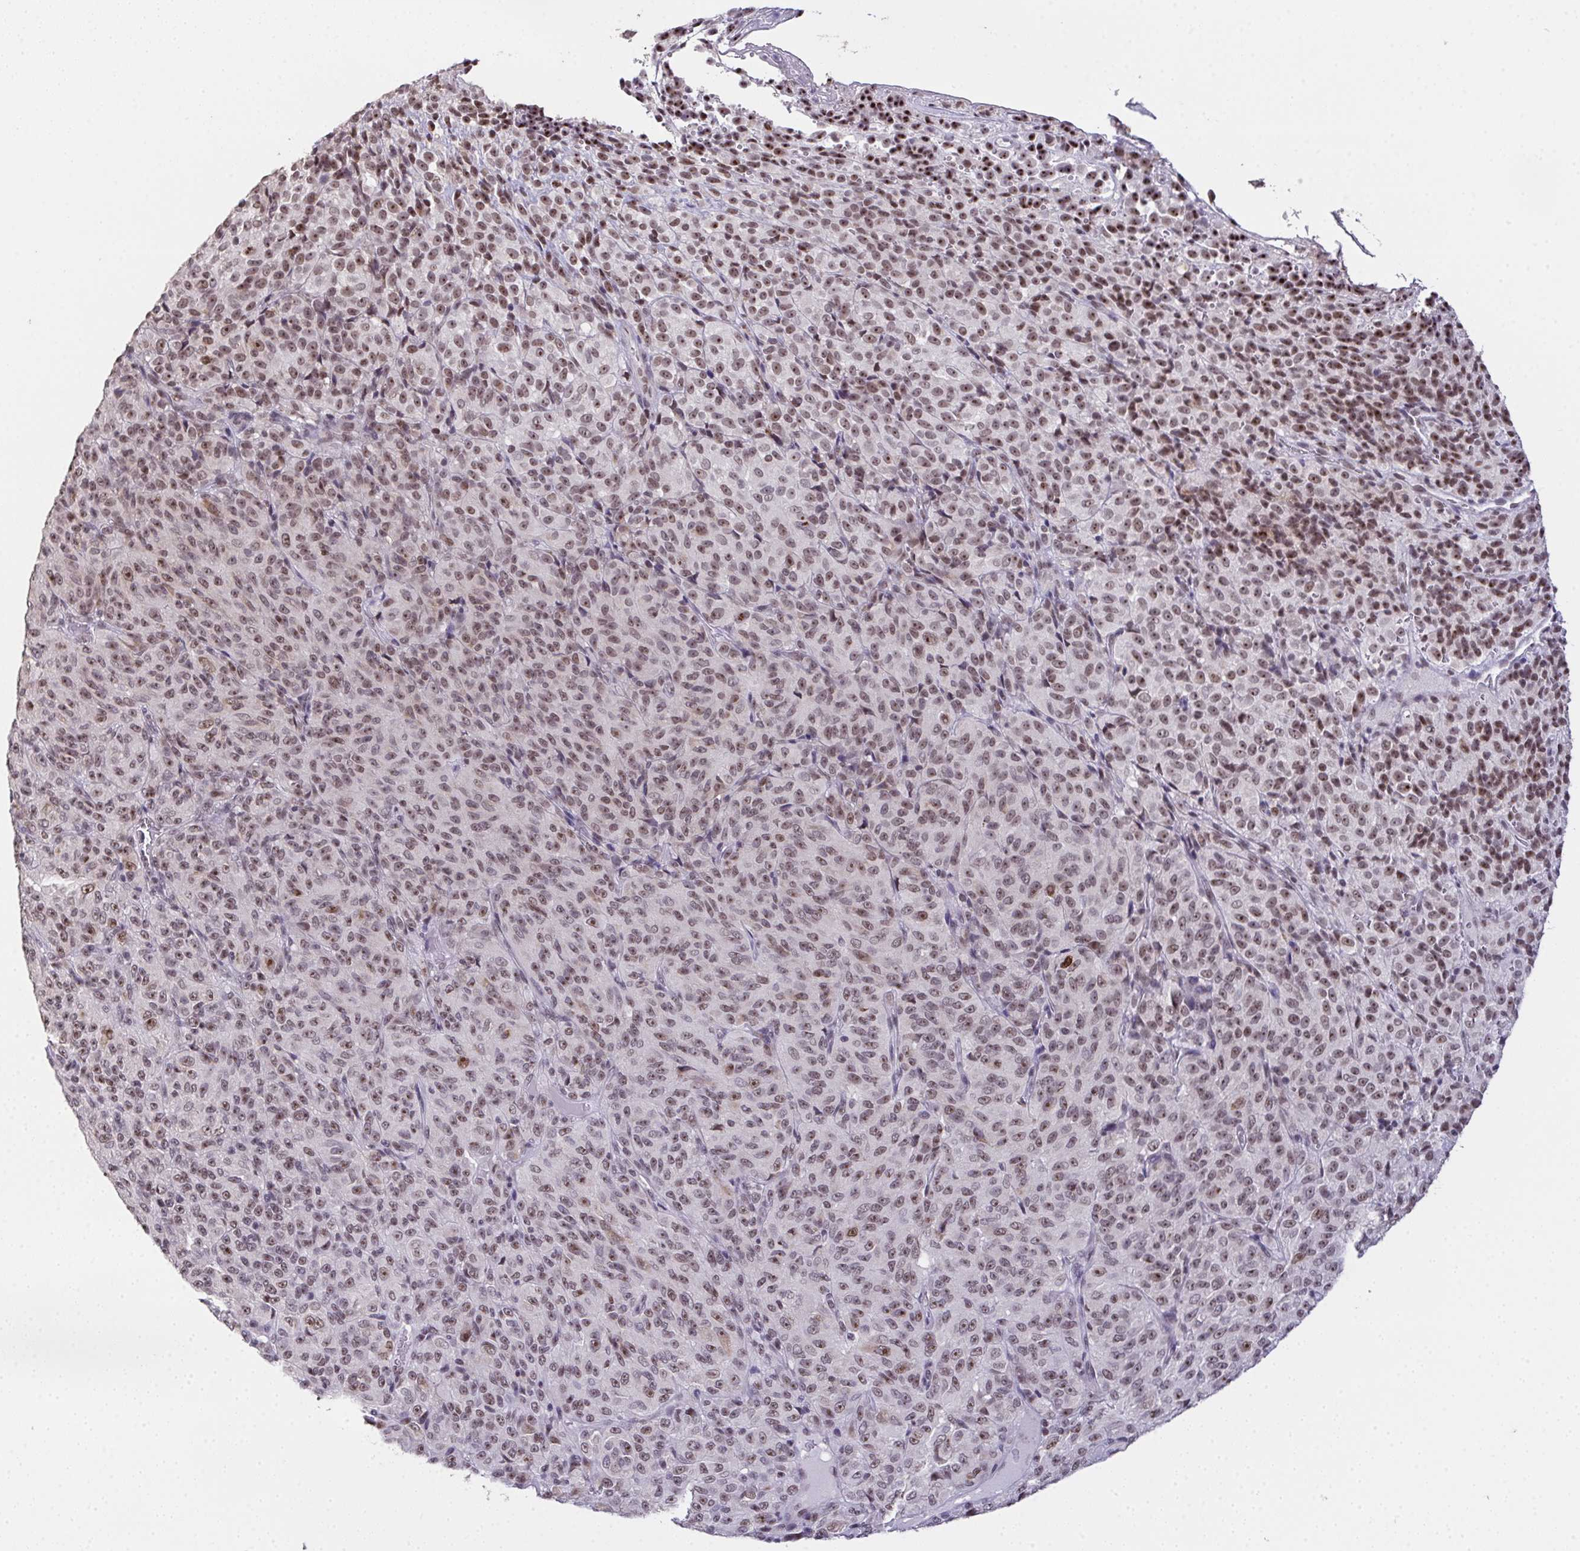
{"staining": {"intensity": "moderate", "quantity": ">75%", "location": "nuclear"}, "tissue": "melanoma", "cell_type": "Tumor cells", "image_type": "cancer", "snomed": [{"axis": "morphology", "description": "Malignant melanoma, Metastatic site"}, {"axis": "topography", "description": "Brain"}], "caption": "Immunohistochemistry (IHC) of human melanoma shows medium levels of moderate nuclear staining in about >75% of tumor cells.", "gene": "ZNF800", "patient": {"sex": "female", "age": 56}}